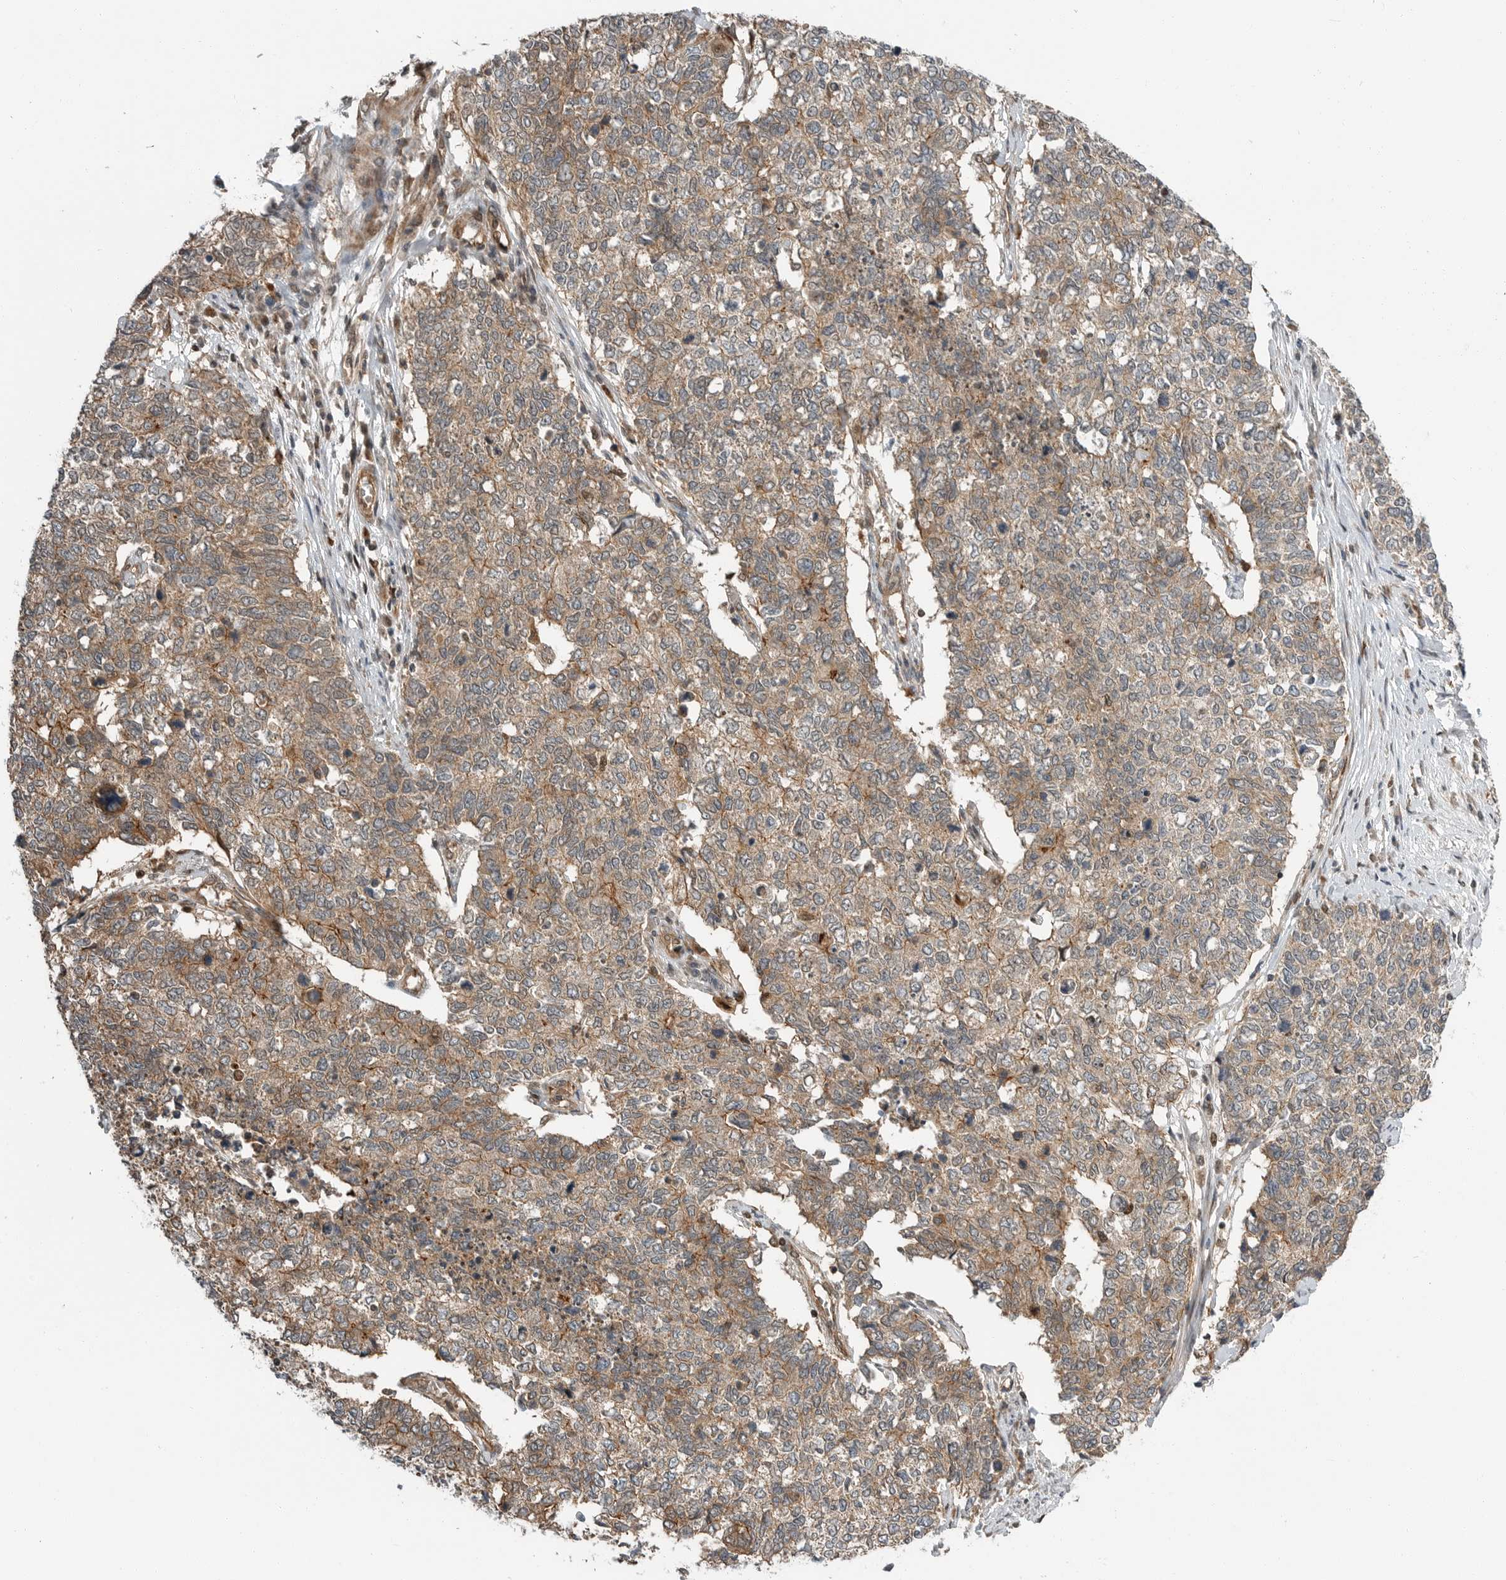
{"staining": {"intensity": "weak", "quantity": "25%-75%", "location": "cytoplasmic/membranous"}, "tissue": "cervical cancer", "cell_type": "Tumor cells", "image_type": "cancer", "snomed": [{"axis": "morphology", "description": "Squamous cell carcinoma, NOS"}, {"axis": "topography", "description": "Cervix"}], "caption": "Cervical cancer was stained to show a protein in brown. There is low levels of weak cytoplasmic/membranous expression in about 25%-75% of tumor cells.", "gene": "STRAP", "patient": {"sex": "female", "age": 63}}